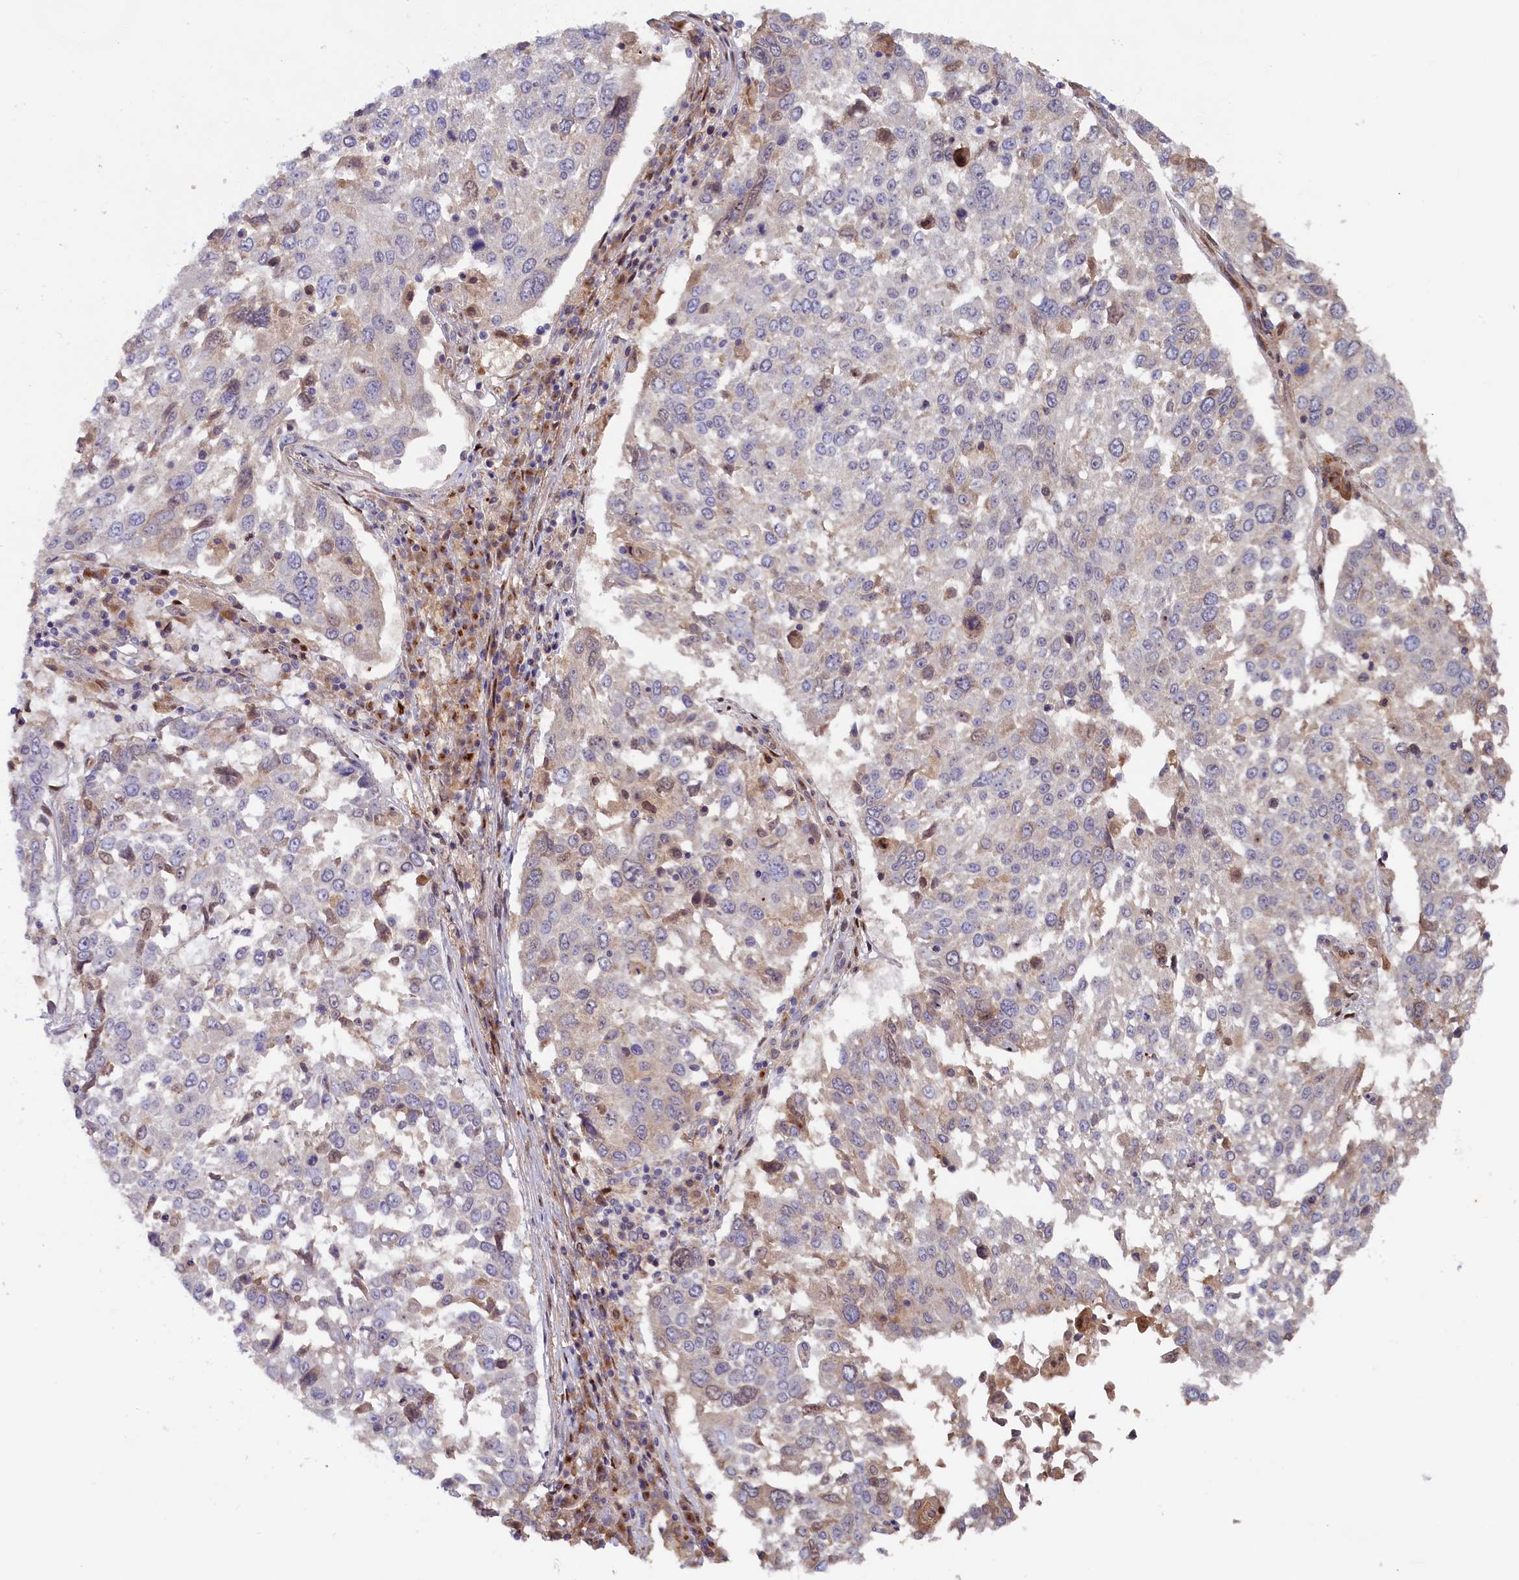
{"staining": {"intensity": "negative", "quantity": "none", "location": "none"}, "tissue": "lung cancer", "cell_type": "Tumor cells", "image_type": "cancer", "snomed": [{"axis": "morphology", "description": "Squamous cell carcinoma, NOS"}, {"axis": "topography", "description": "Lung"}], "caption": "Lung cancer (squamous cell carcinoma) was stained to show a protein in brown. There is no significant staining in tumor cells.", "gene": "CHST12", "patient": {"sex": "male", "age": 65}}